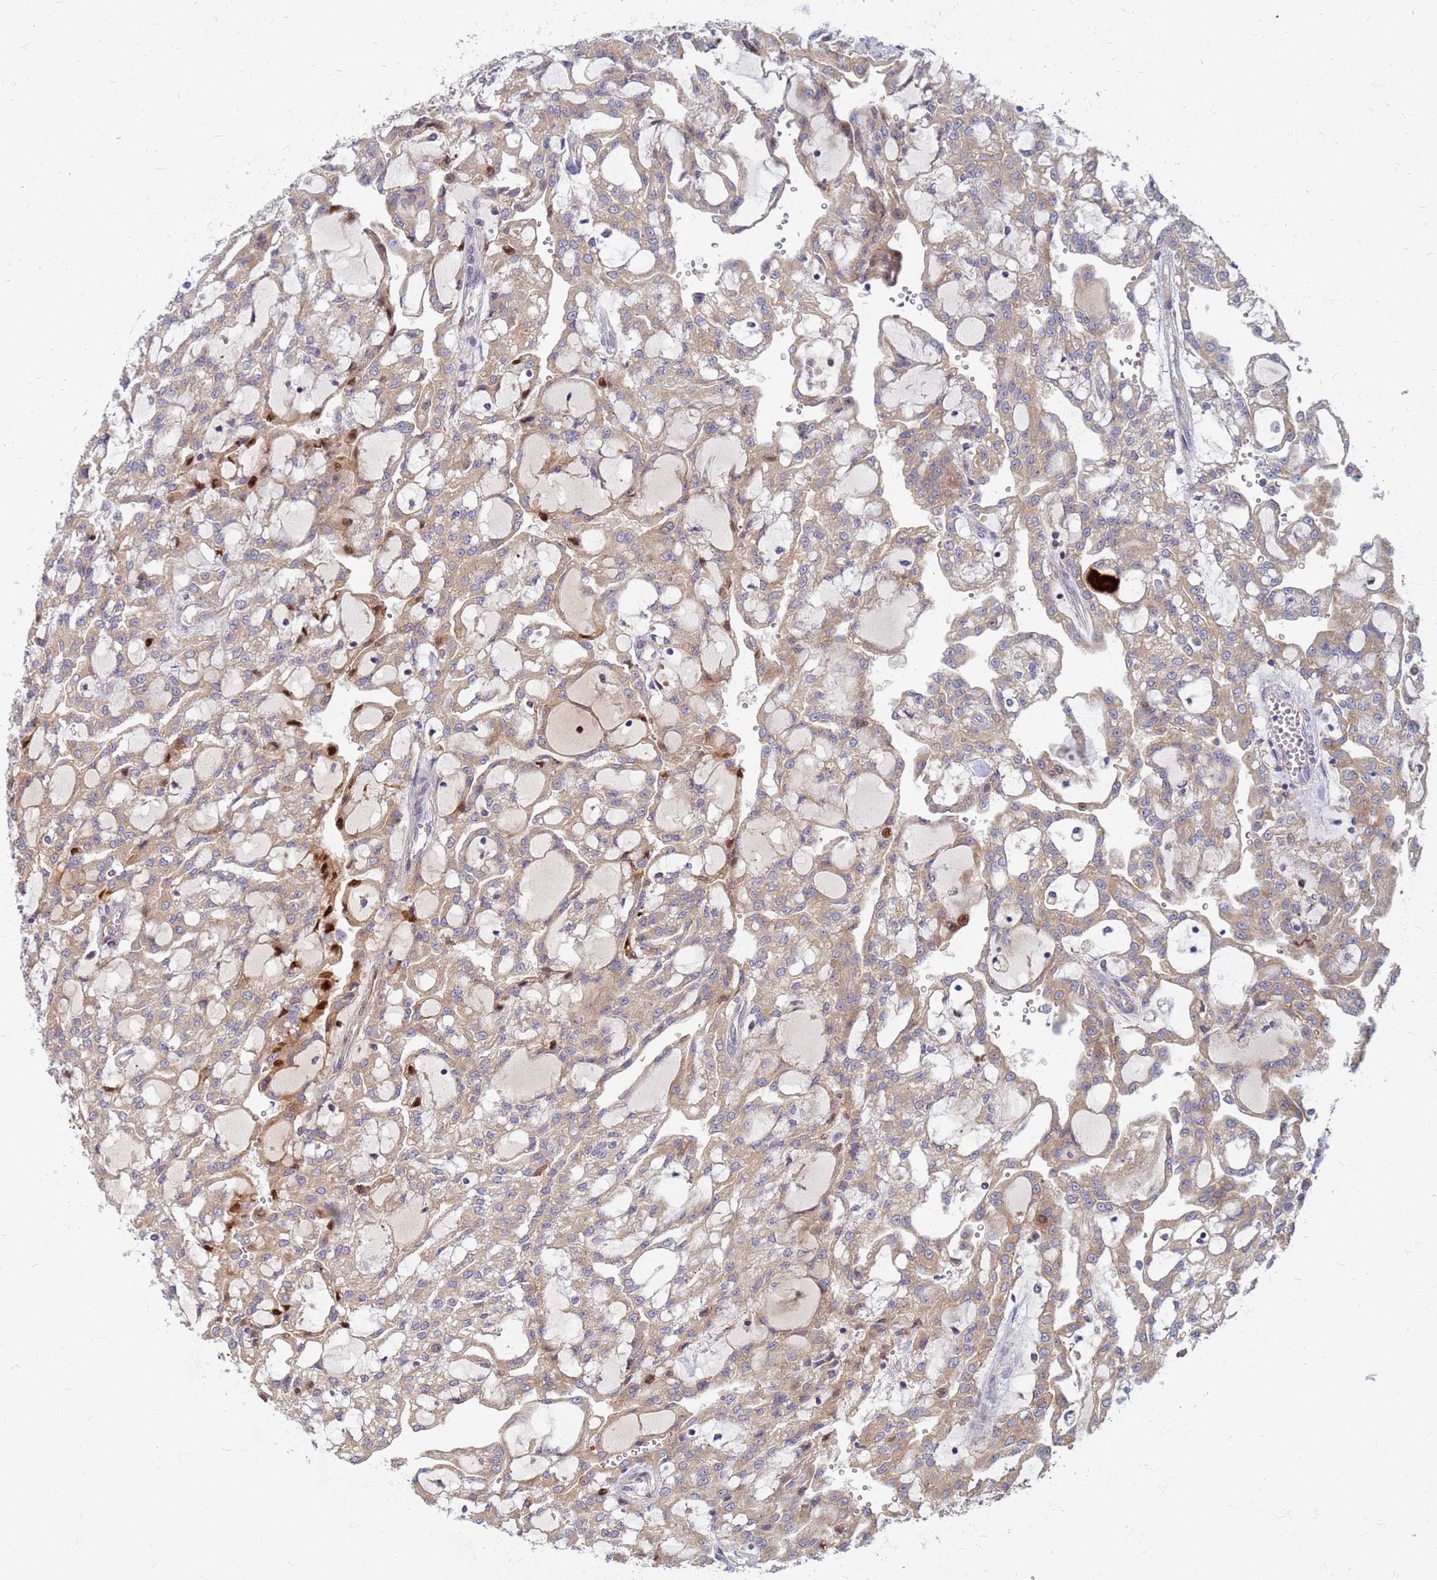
{"staining": {"intensity": "moderate", "quantity": ">75%", "location": "cytoplasmic/membranous"}, "tissue": "renal cancer", "cell_type": "Tumor cells", "image_type": "cancer", "snomed": [{"axis": "morphology", "description": "Adenocarcinoma, NOS"}, {"axis": "topography", "description": "Kidney"}], "caption": "This is an image of IHC staining of renal cancer (adenocarcinoma), which shows moderate expression in the cytoplasmic/membranous of tumor cells.", "gene": "EEA1", "patient": {"sex": "male", "age": 63}}